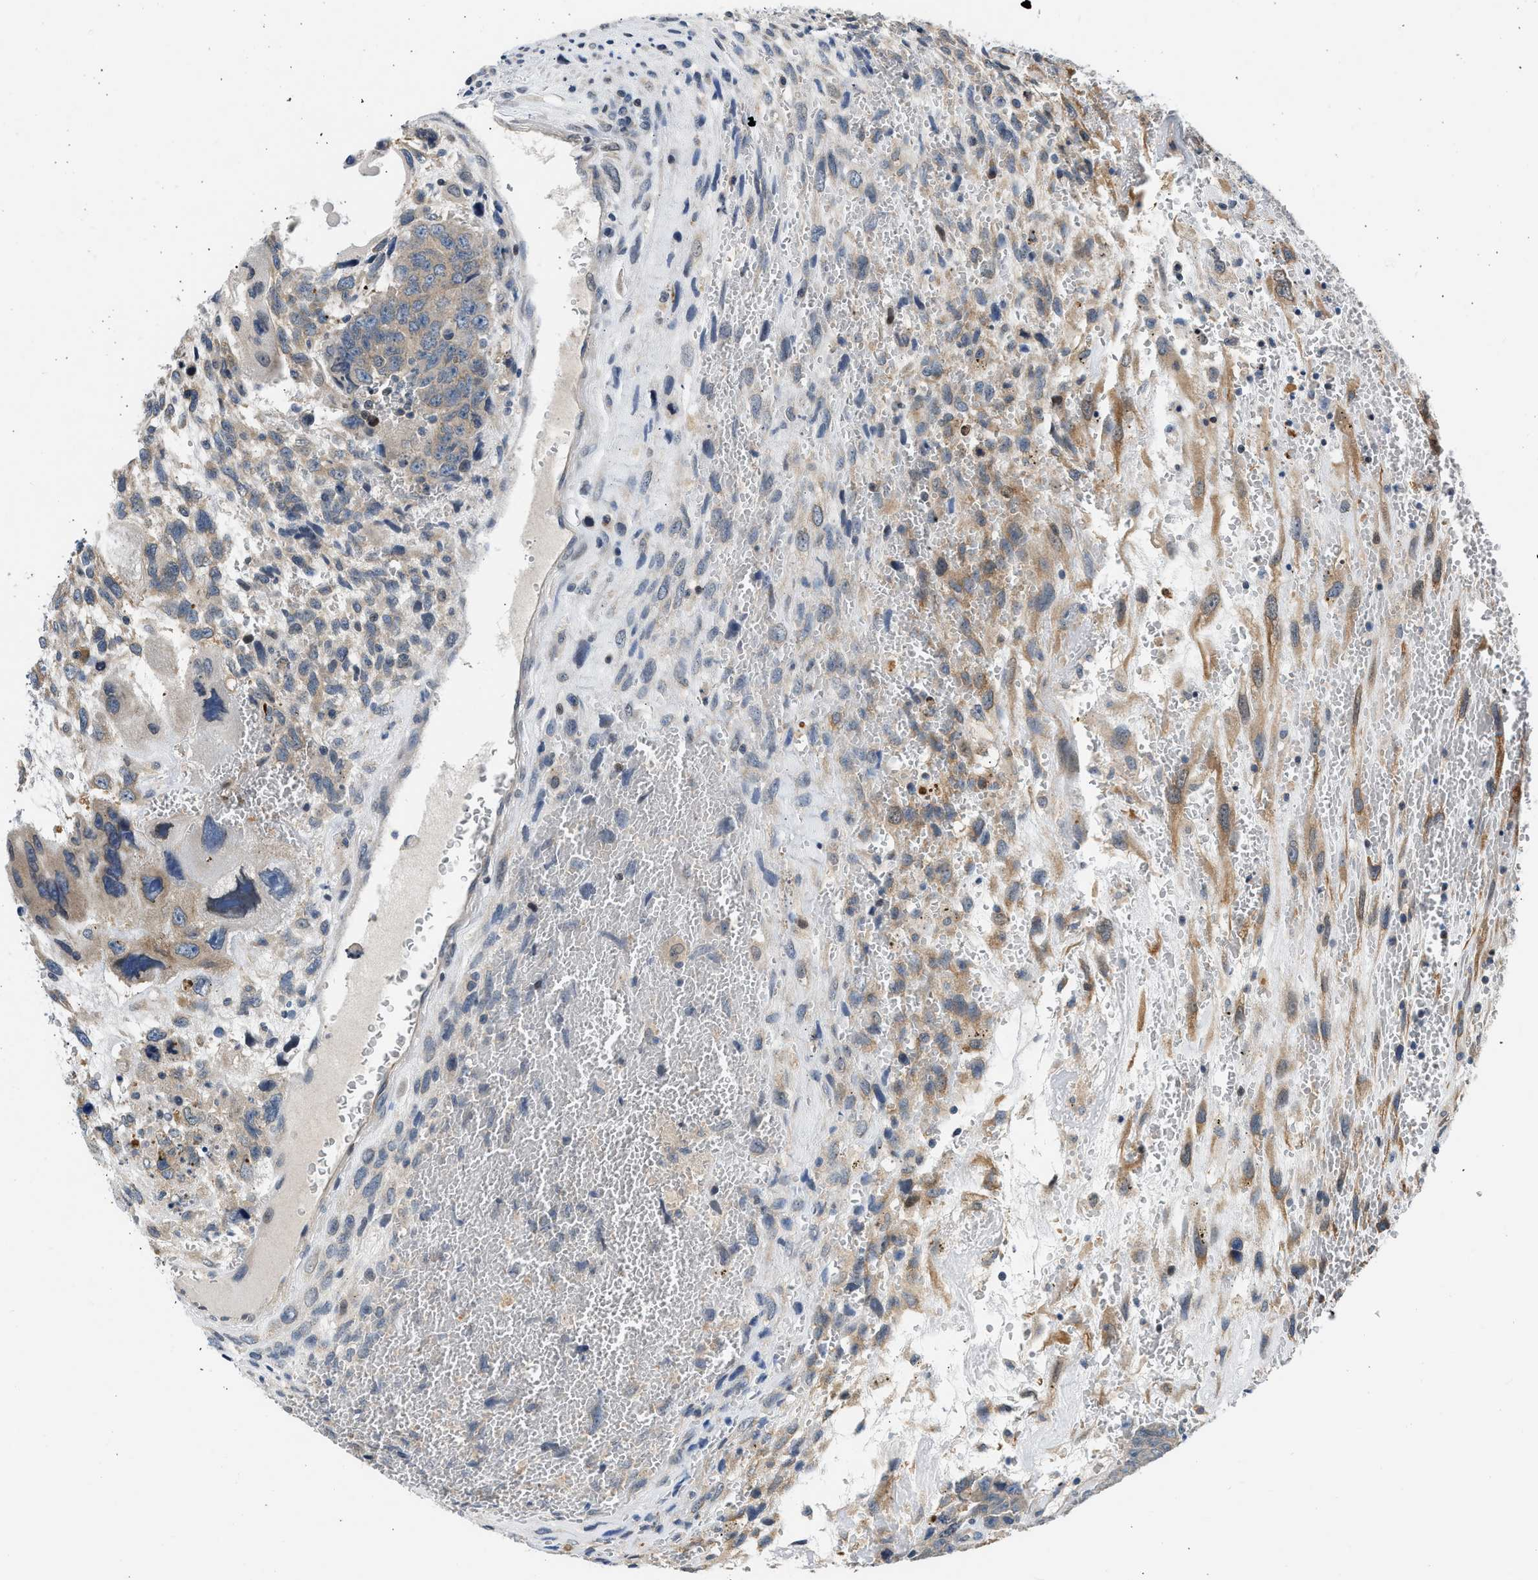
{"staining": {"intensity": "moderate", "quantity": "<25%", "location": "cytoplasmic/membranous"}, "tissue": "testis cancer", "cell_type": "Tumor cells", "image_type": "cancer", "snomed": [{"axis": "morphology", "description": "Carcinoma, Embryonal, NOS"}, {"axis": "topography", "description": "Testis"}], "caption": "Embryonal carcinoma (testis) was stained to show a protein in brown. There is low levels of moderate cytoplasmic/membranous positivity in approximately <25% of tumor cells.", "gene": "OLIG3", "patient": {"sex": "male", "age": 28}}